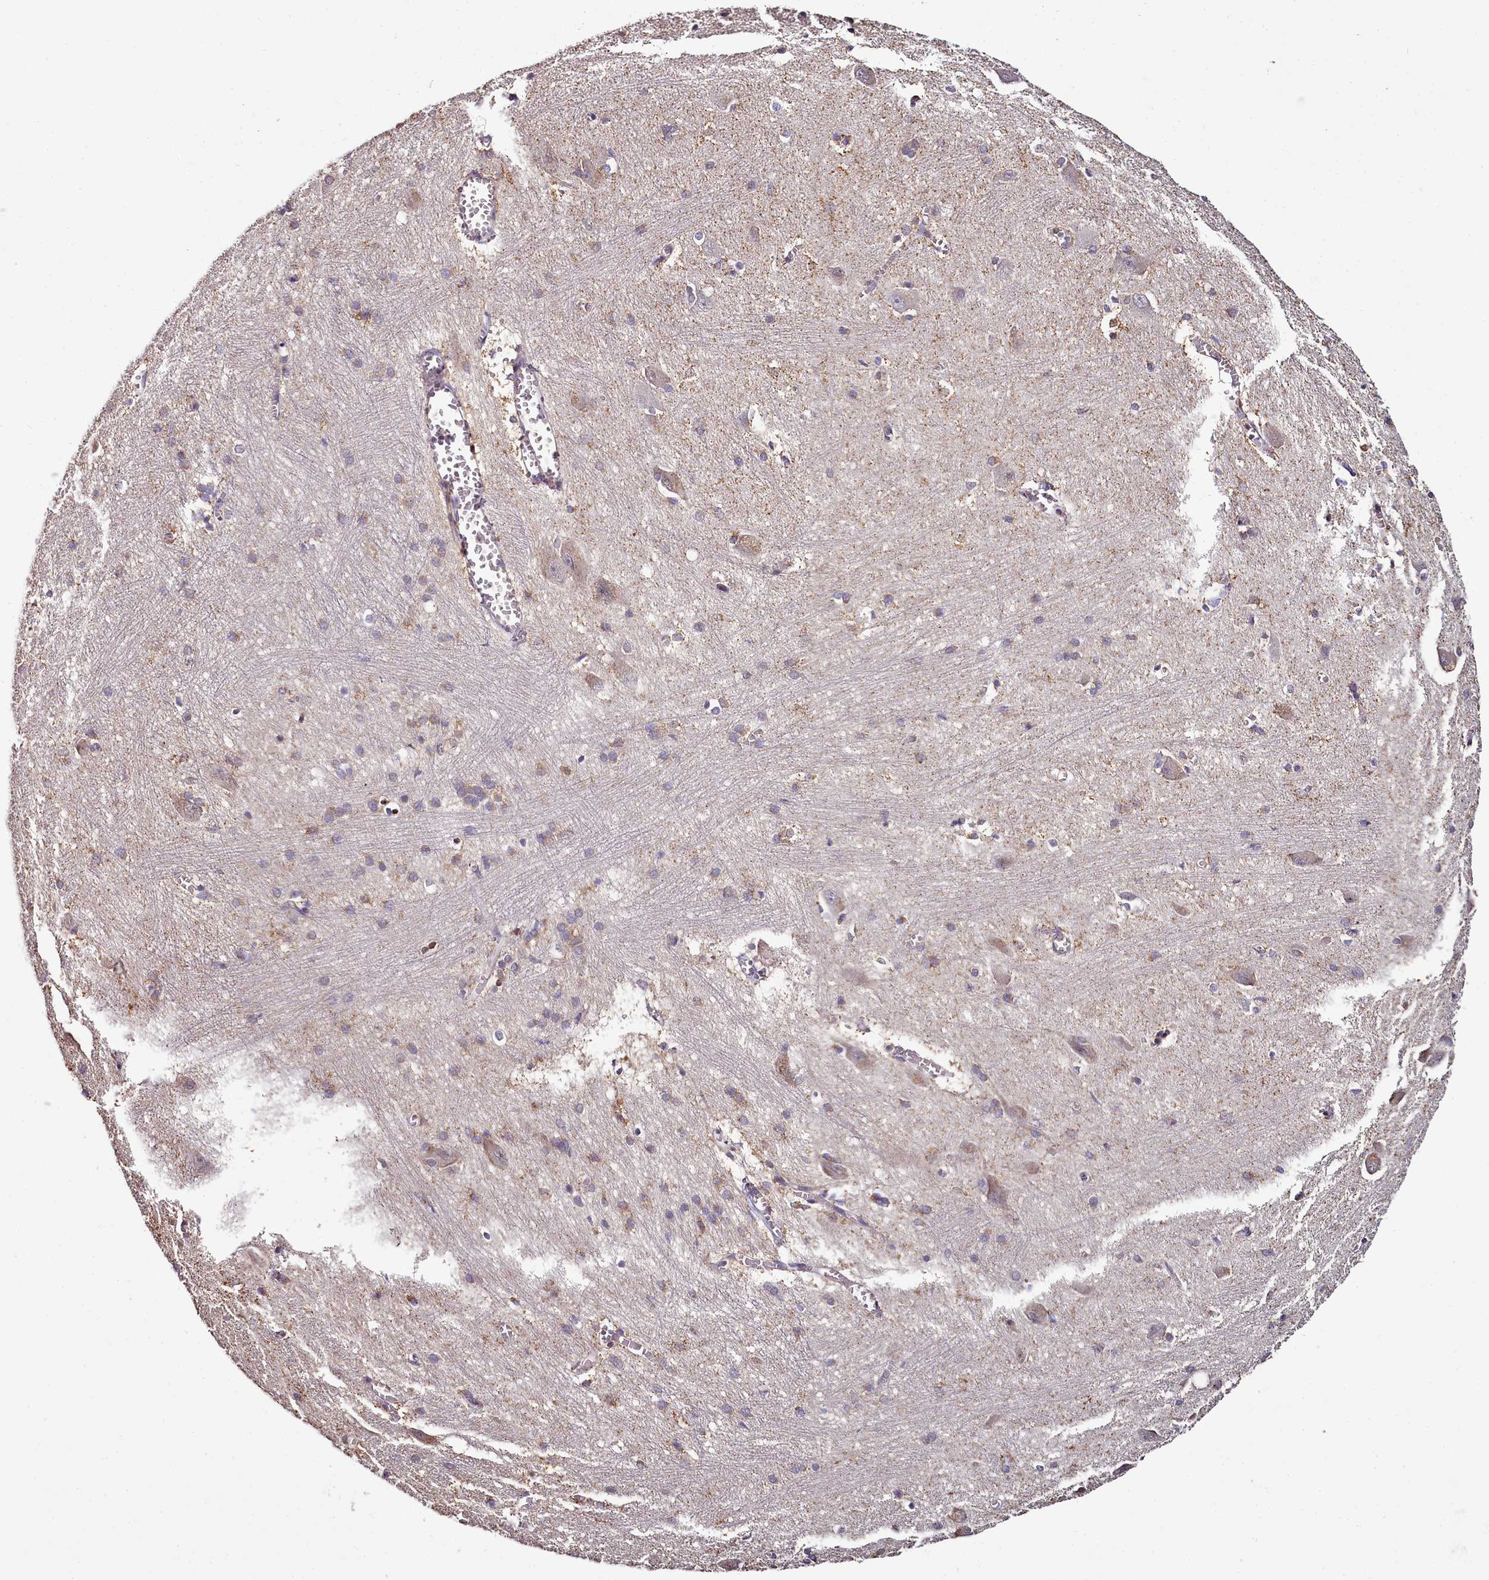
{"staining": {"intensity": "weak", "quantity": "25%-75%", "location": "cytoplasmic/membranous"}, "tissue": "caudate", "cell_type": "Glial cells", "image_type": "normal", "snomed": [{"axis": "morphology", "description": "Normal tissue, NOS"}, {"axis": "topography", "description": "Lateral ventricle wall"}], "caption": "High-magnification brightfield microscopy of unremarkable caudate stained with DAB (3,3'-diaminobenzidine) (brown) and counterstained with hematoxylin (blue). glial cells exhibit weak cytoplasmic/membranous expression is appreciated in about25%-75% of cells.", "gene": "ACSS1", "patient": {"sex": "male", "age": 37}}